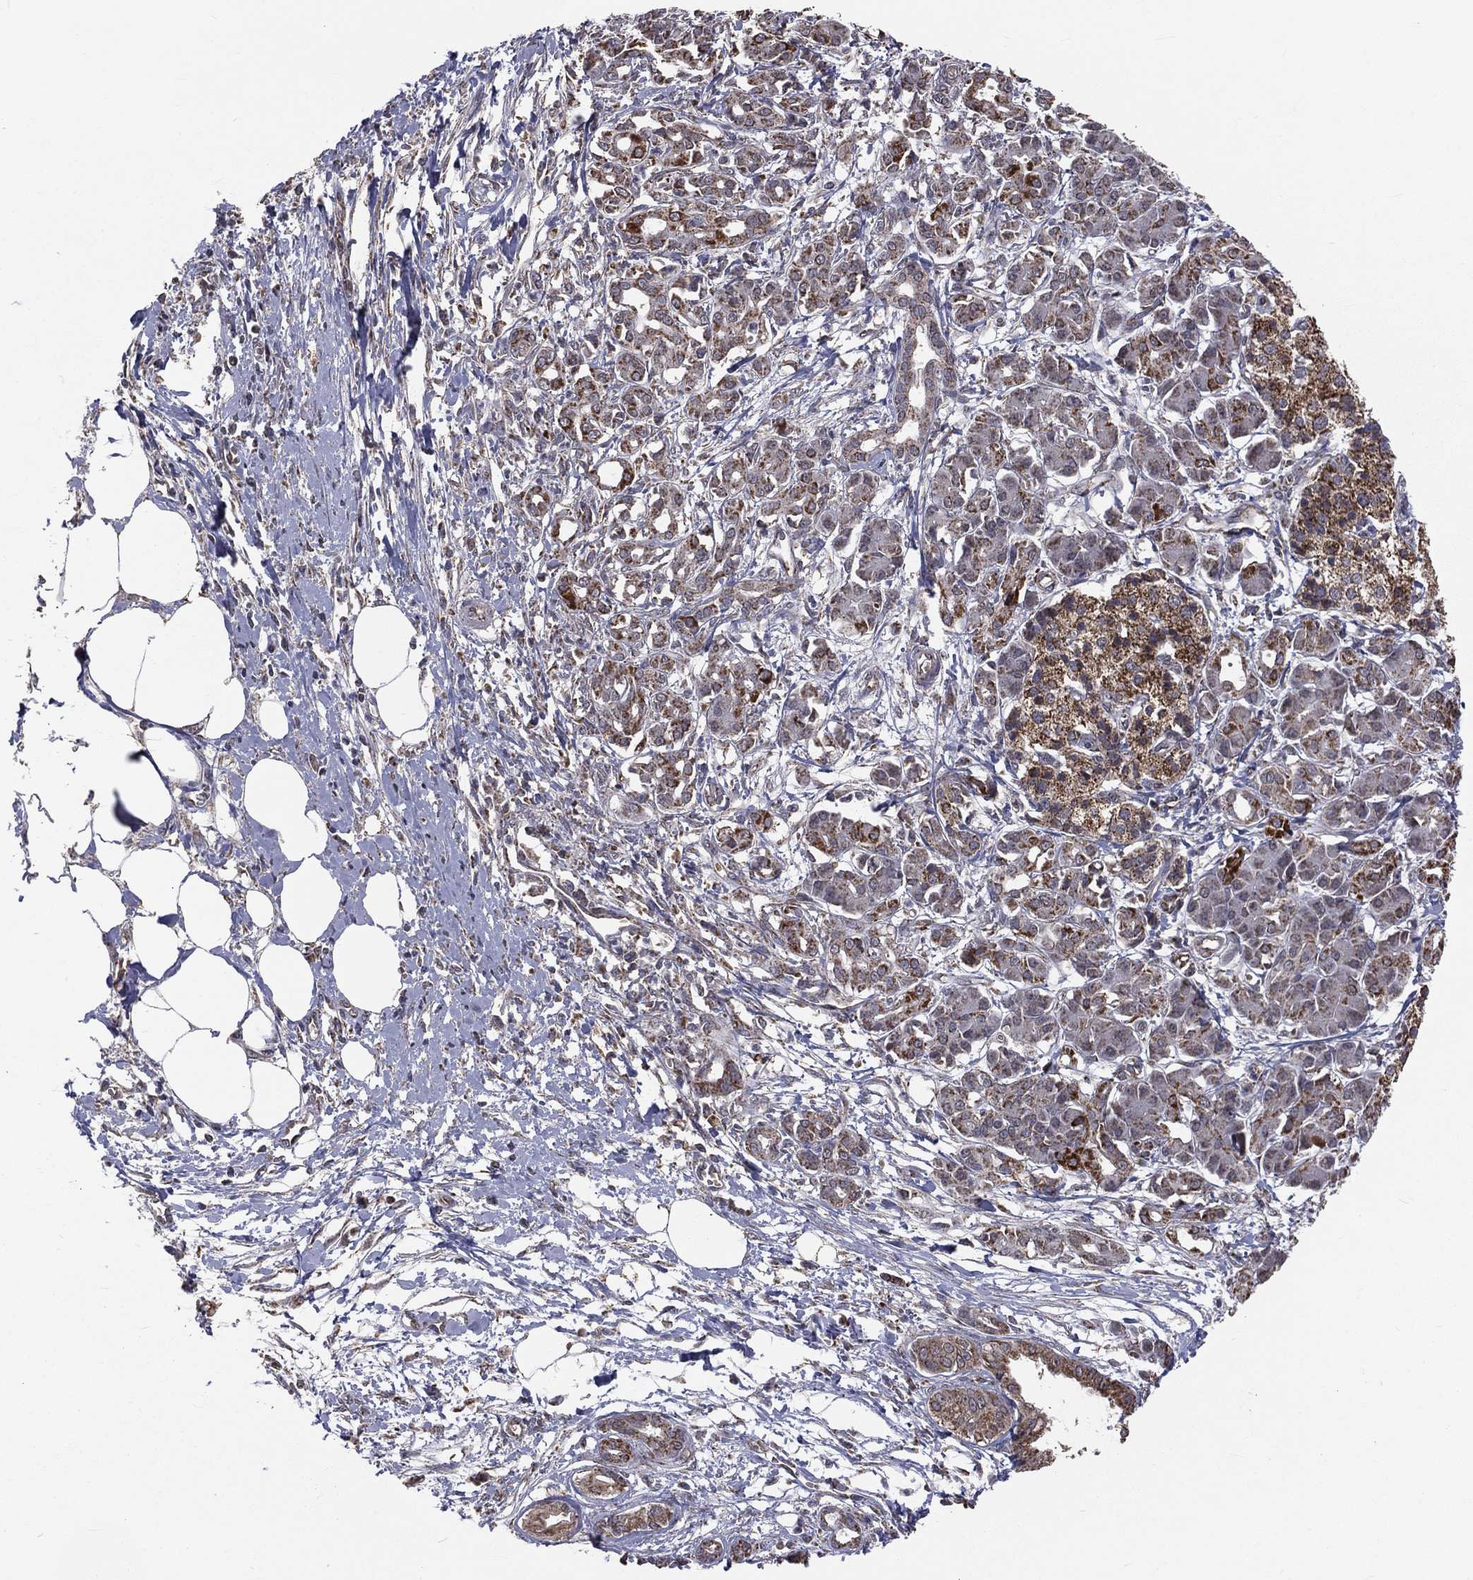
{"staining": {"intensity": "strong", "quantity": ">75%", "location": "cytoplasmic/membranous"}, "tissue": "pancreatic cancer", "cell_type": "Tumor cells", "image_type": "cancer", "snomed": [{"axis": "morphology", "description": "Adenocarcinoma, NOS"}, {"axis": "topography", "description": "Pancreas"}], "caption": "The image reveals a brown stain indicating the presence of a protein in the cytoplasmic/membranous of tumor cells in adenocarcinoma (pancreatic).", "gene": "MRPL46", "patient": {"sex": "male", "age": 72}}